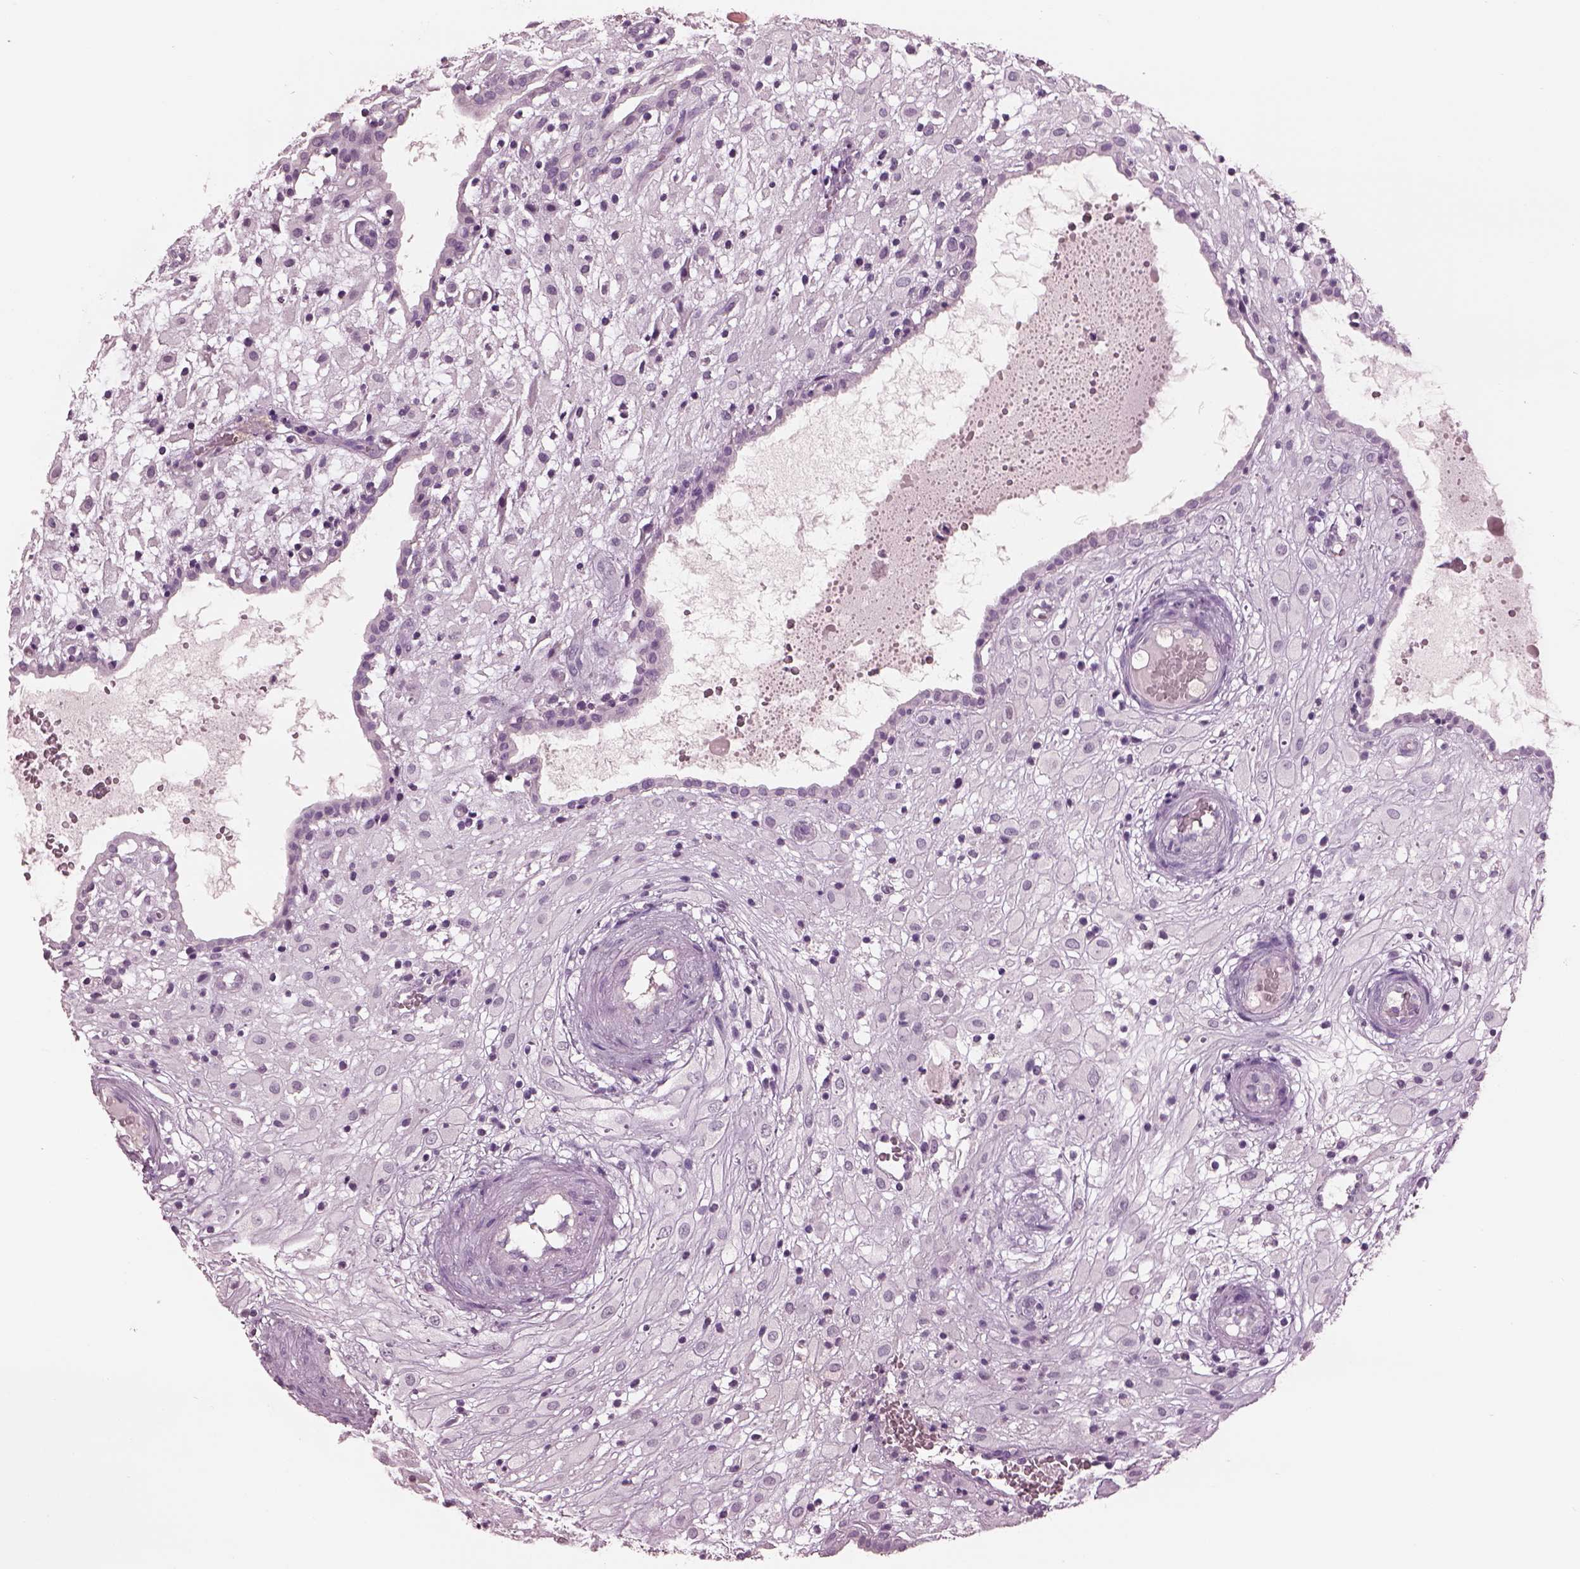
{"staining": {"intensity": "negative", "quantity": "none", "location": "none"}, "tissue": "placenta", "cell_type": "Decidual cells", "image_type": "normal", "snomed": [{"axis": "morphology", "description": "Normal tissue, NOS"}, {"axis": "topography", "description": "Placenta"}], "caption": "High power microscopy photomicrograph of an IHC micrograph of unremarkable placenta, revealing no significant expression in decidual cells. (Immunohistochemistry (ihc), brightfield microscopy, high magnification).", "gene": "PACRG", "patient": {"sex": "female", "age": 24}}